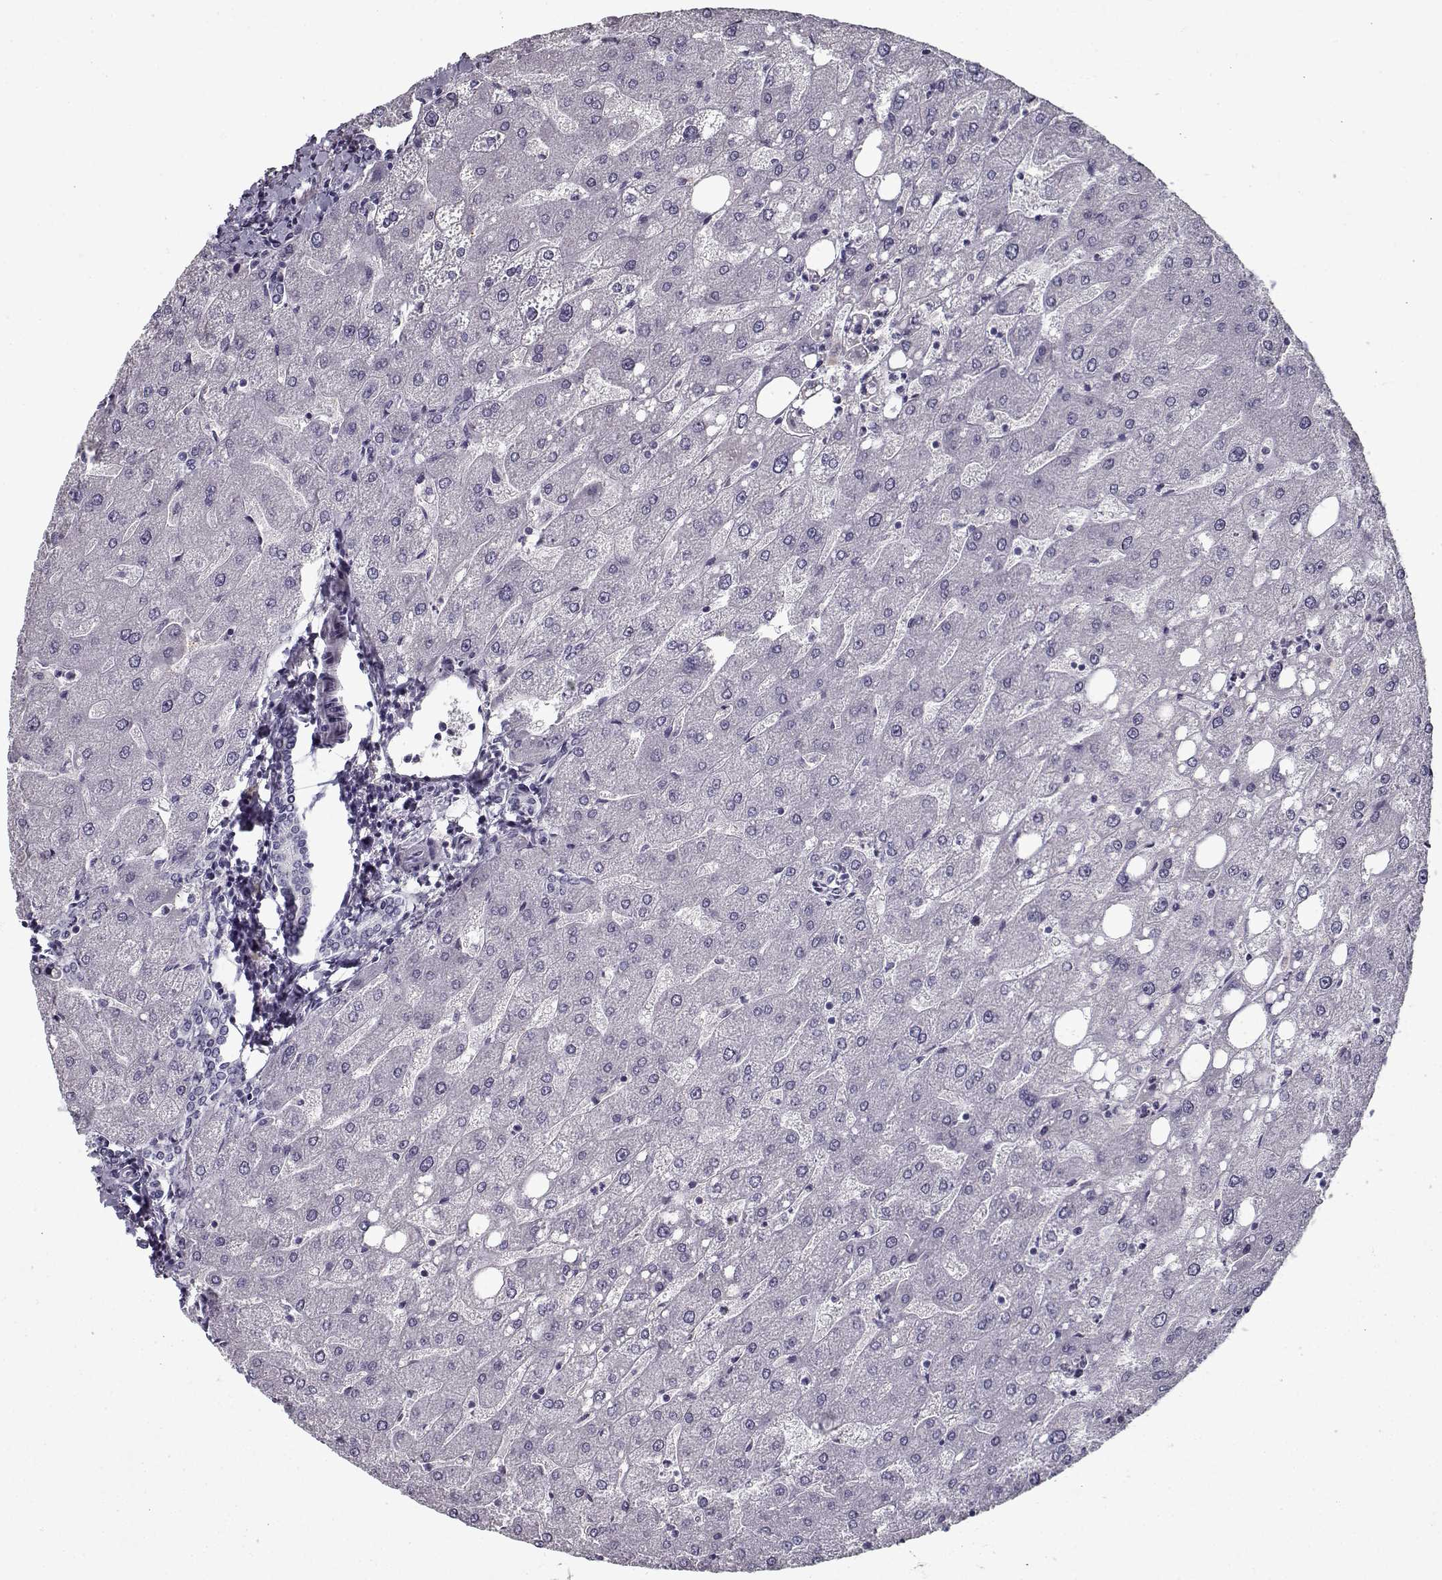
{"staining": {"intensity": "negative", "quantity": "none", "location": "none"}, "tissue": "liver", "cell_type": "Cholangiocytes", "image_type": "normal", "snomed": [{"axis": "morphology", "description": "Normal tissue, NOS"}, {"axis": "topography", "description": "Liver"}], "caption": "The IHC image has no significant staining in cholangiocytes of liver.", "gene": "PRMT1", "patient": {"sex": "male", "age": 67}}